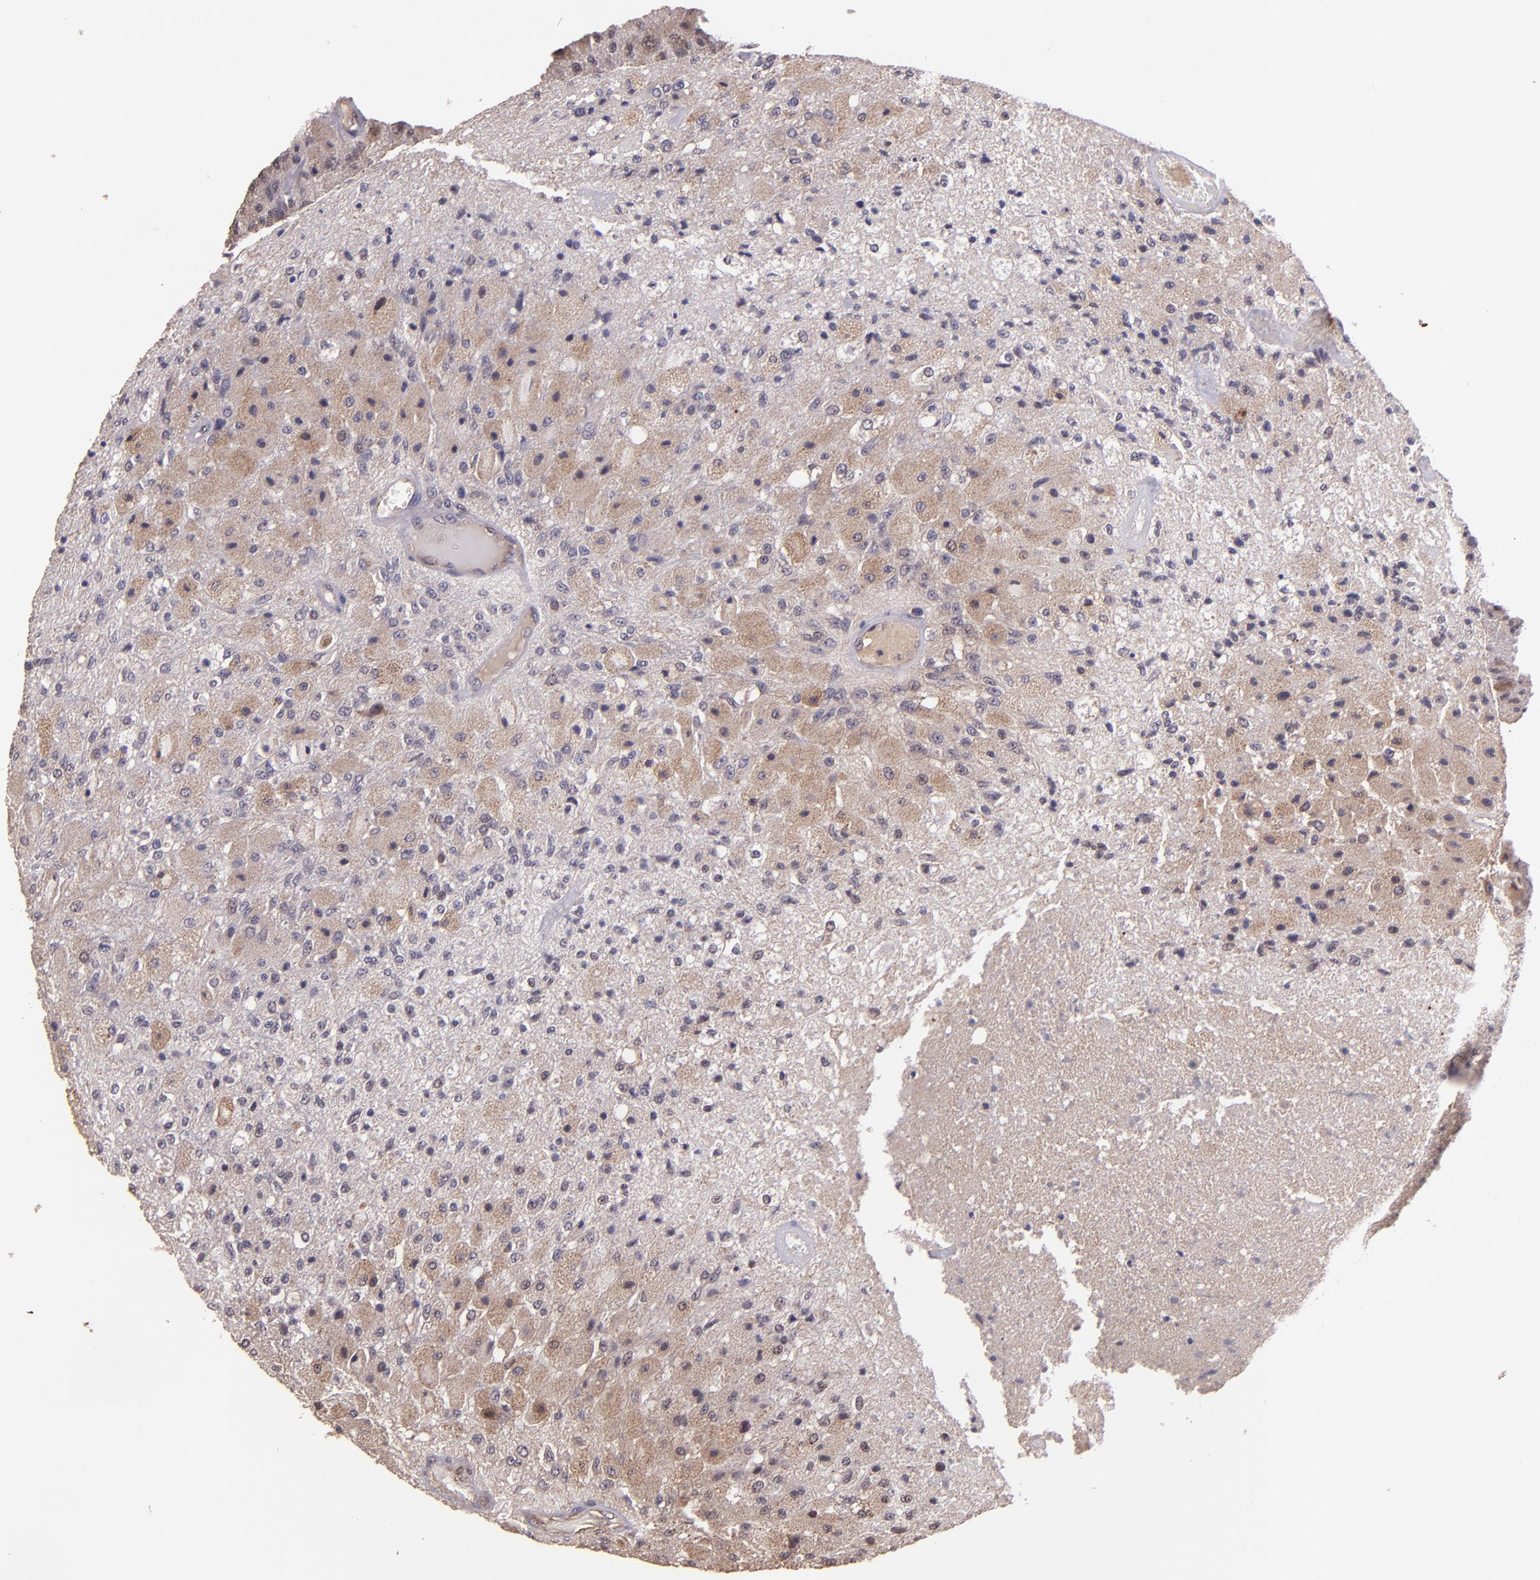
{"staining": {"intensity": "moderate", "quantity": "25%-75%", "location": "cytoplasmic/membranous"}, "tissue": "glioma", "cell_type": "Tumor cells", "image_type": "cancer", "snomed": [{"axis": "morphology", "description": "Normal tissue, NOS"}, {"axis": "morphology", "description": "Glioma, malignant, High grade"}, {"axis": "topography", "description": "Cerebral cortex"}], "caption": "Immunohistochemical staining of malignant glioma (high-grade) reveals medium levels of moderate cytoplasmic/membranous expression in about 25%-75% of tumor cells.", "gene": "USP51", "patient": {"sex": "male", "age": 77}}